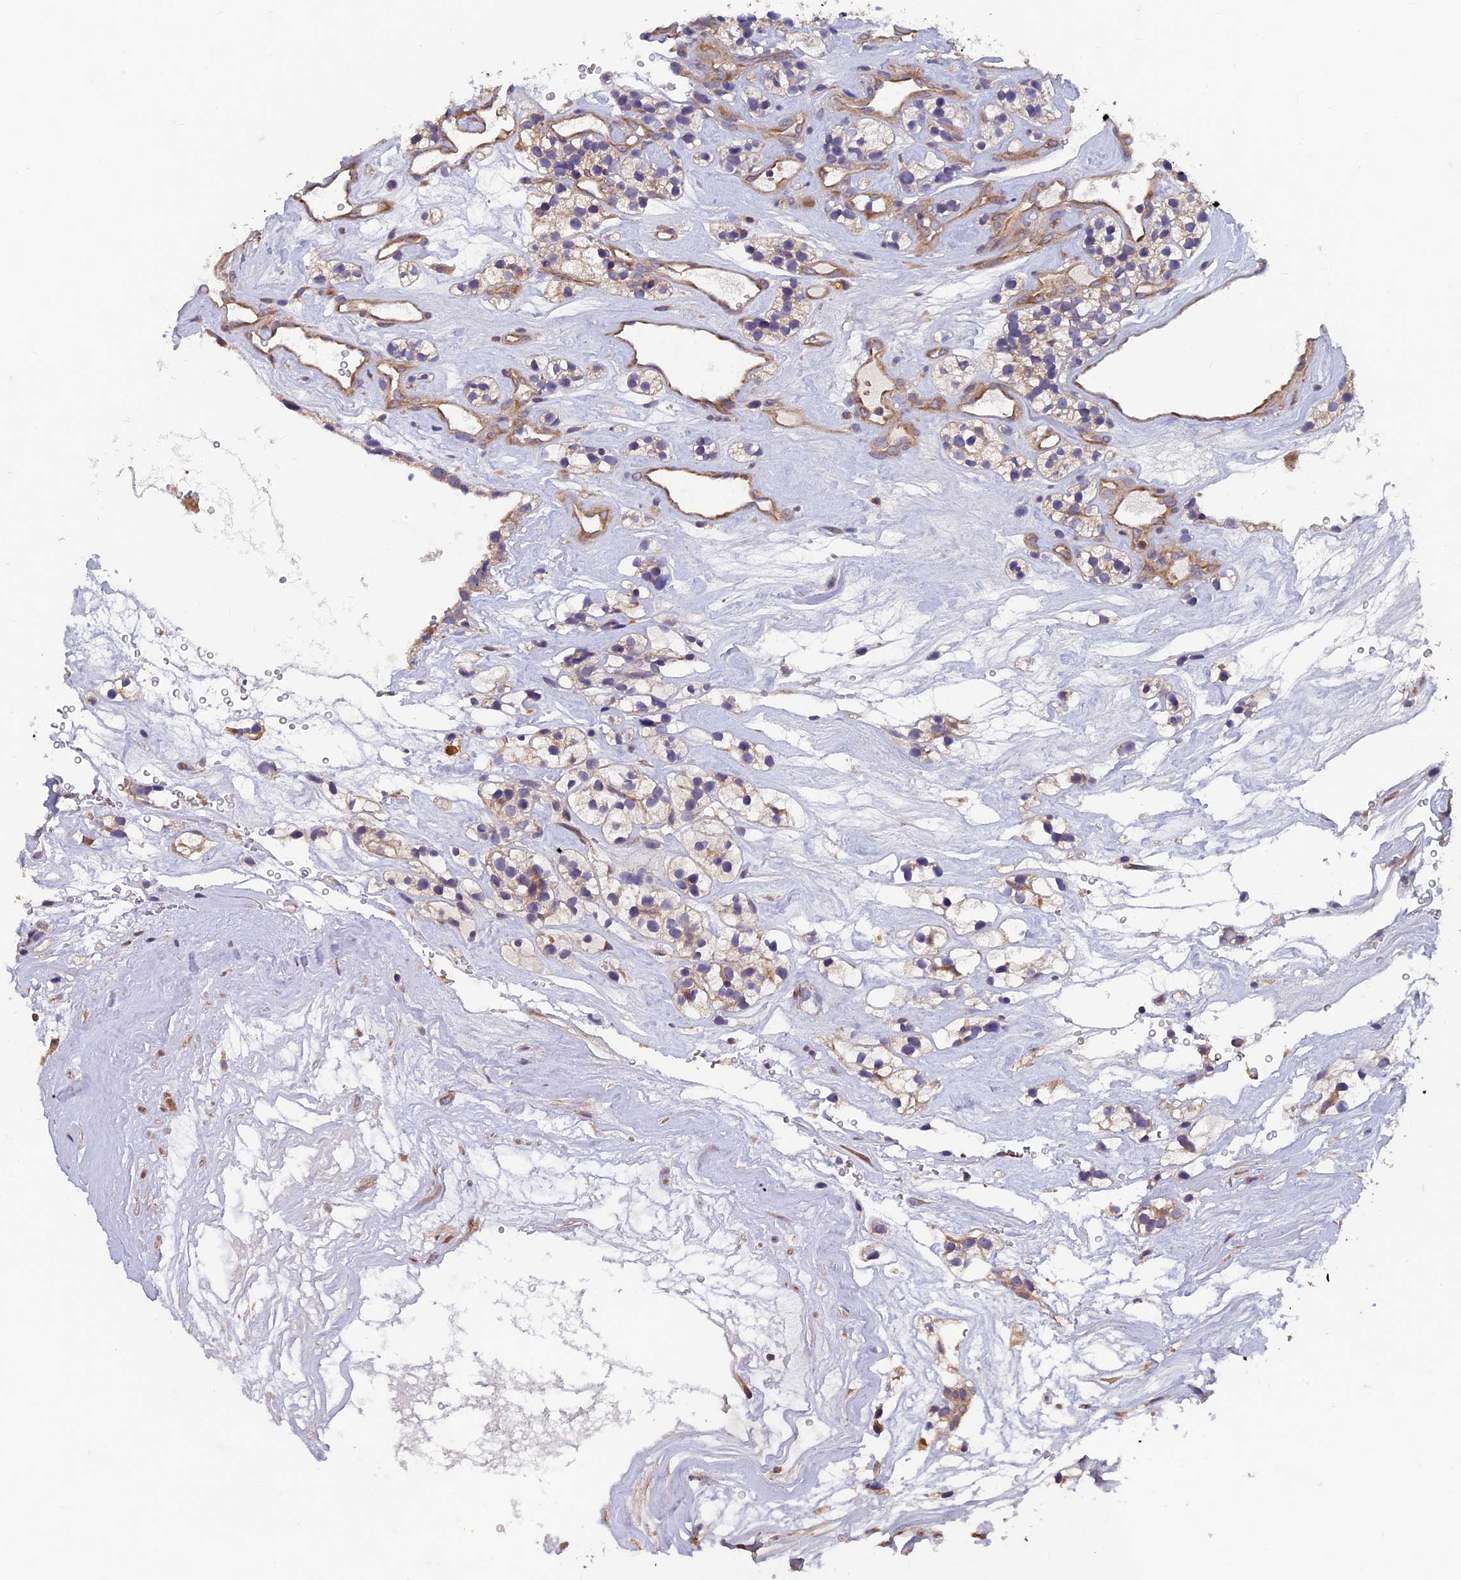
{"staining": {"intensity": "weak", "quantity": "<25%", "location": "cytoplasmic/membranous"}, "tissue": "renal cancer", "cell_type": "Tumor cells", "image_type": "cancer", "snomed": [{"axis": "morphology", "description": "Adenocarcinoma, NOS"}, {"axis": "topography", "description": "Kidney"}], "caption": "The micrograph demonstrates no significant expression in tumor cells of renal adenocarcinoma. Nuclei are stained in blue.", "gene": "NCAPG", "patient": {"sex": "female", "age": 57}}